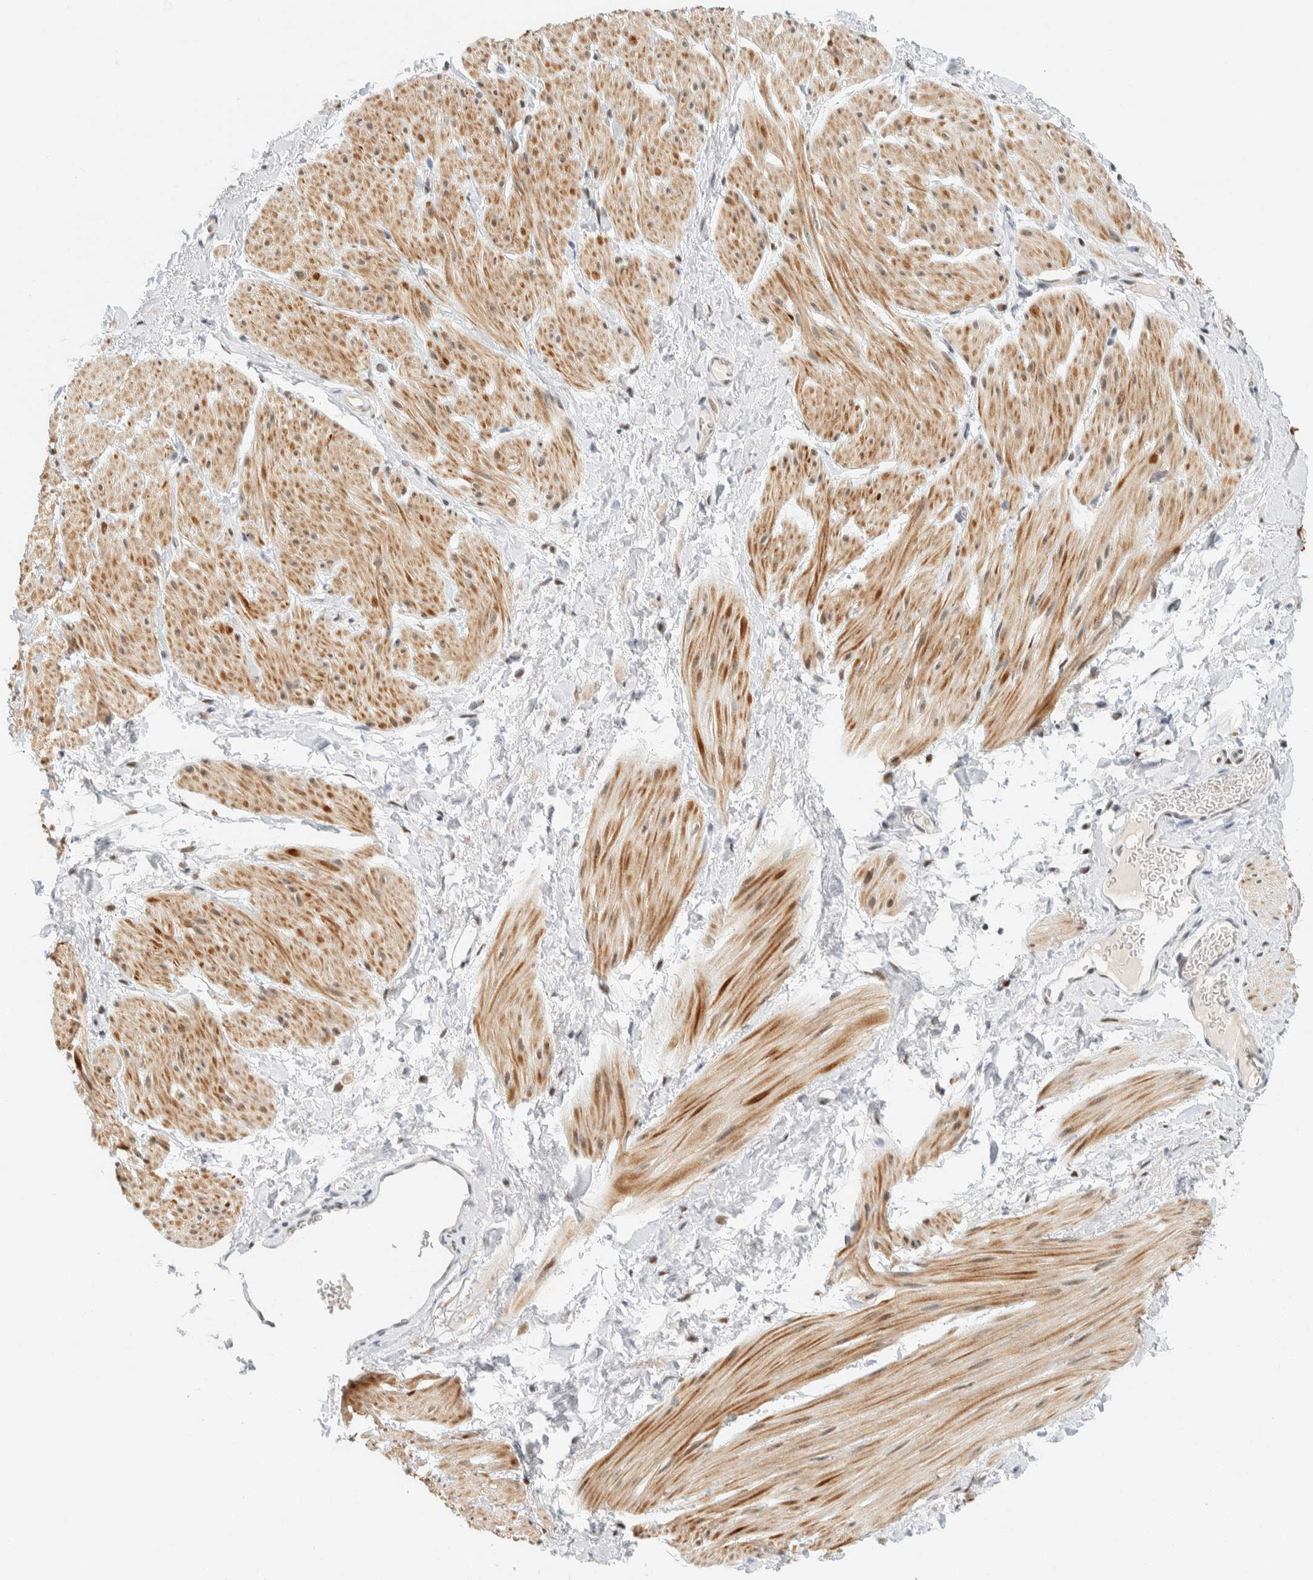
{"staining": {"intensity": "moderate", "quantity": "25%-75%", "location": "cytoplasmic/membranous,nuclear"}, "tissue": "smooth muscle", "cell_type": "Smooth muscle cells", "image_type": "normal", "snomed": [{"axis": "morphology", "description": "Normal tissue, NOS"}, {"axis": "topography", "description": "Smooth muscle"}], "caption": "Brown immunohistochemical staining in normal smooth muscle exhibits moderate cytoplasmic/membranous,nuclear staining in approximately 25%-75% of smooth muscle cells.", "gene": "ZNF683", "patient": {"sex": "male", "age": 16}}